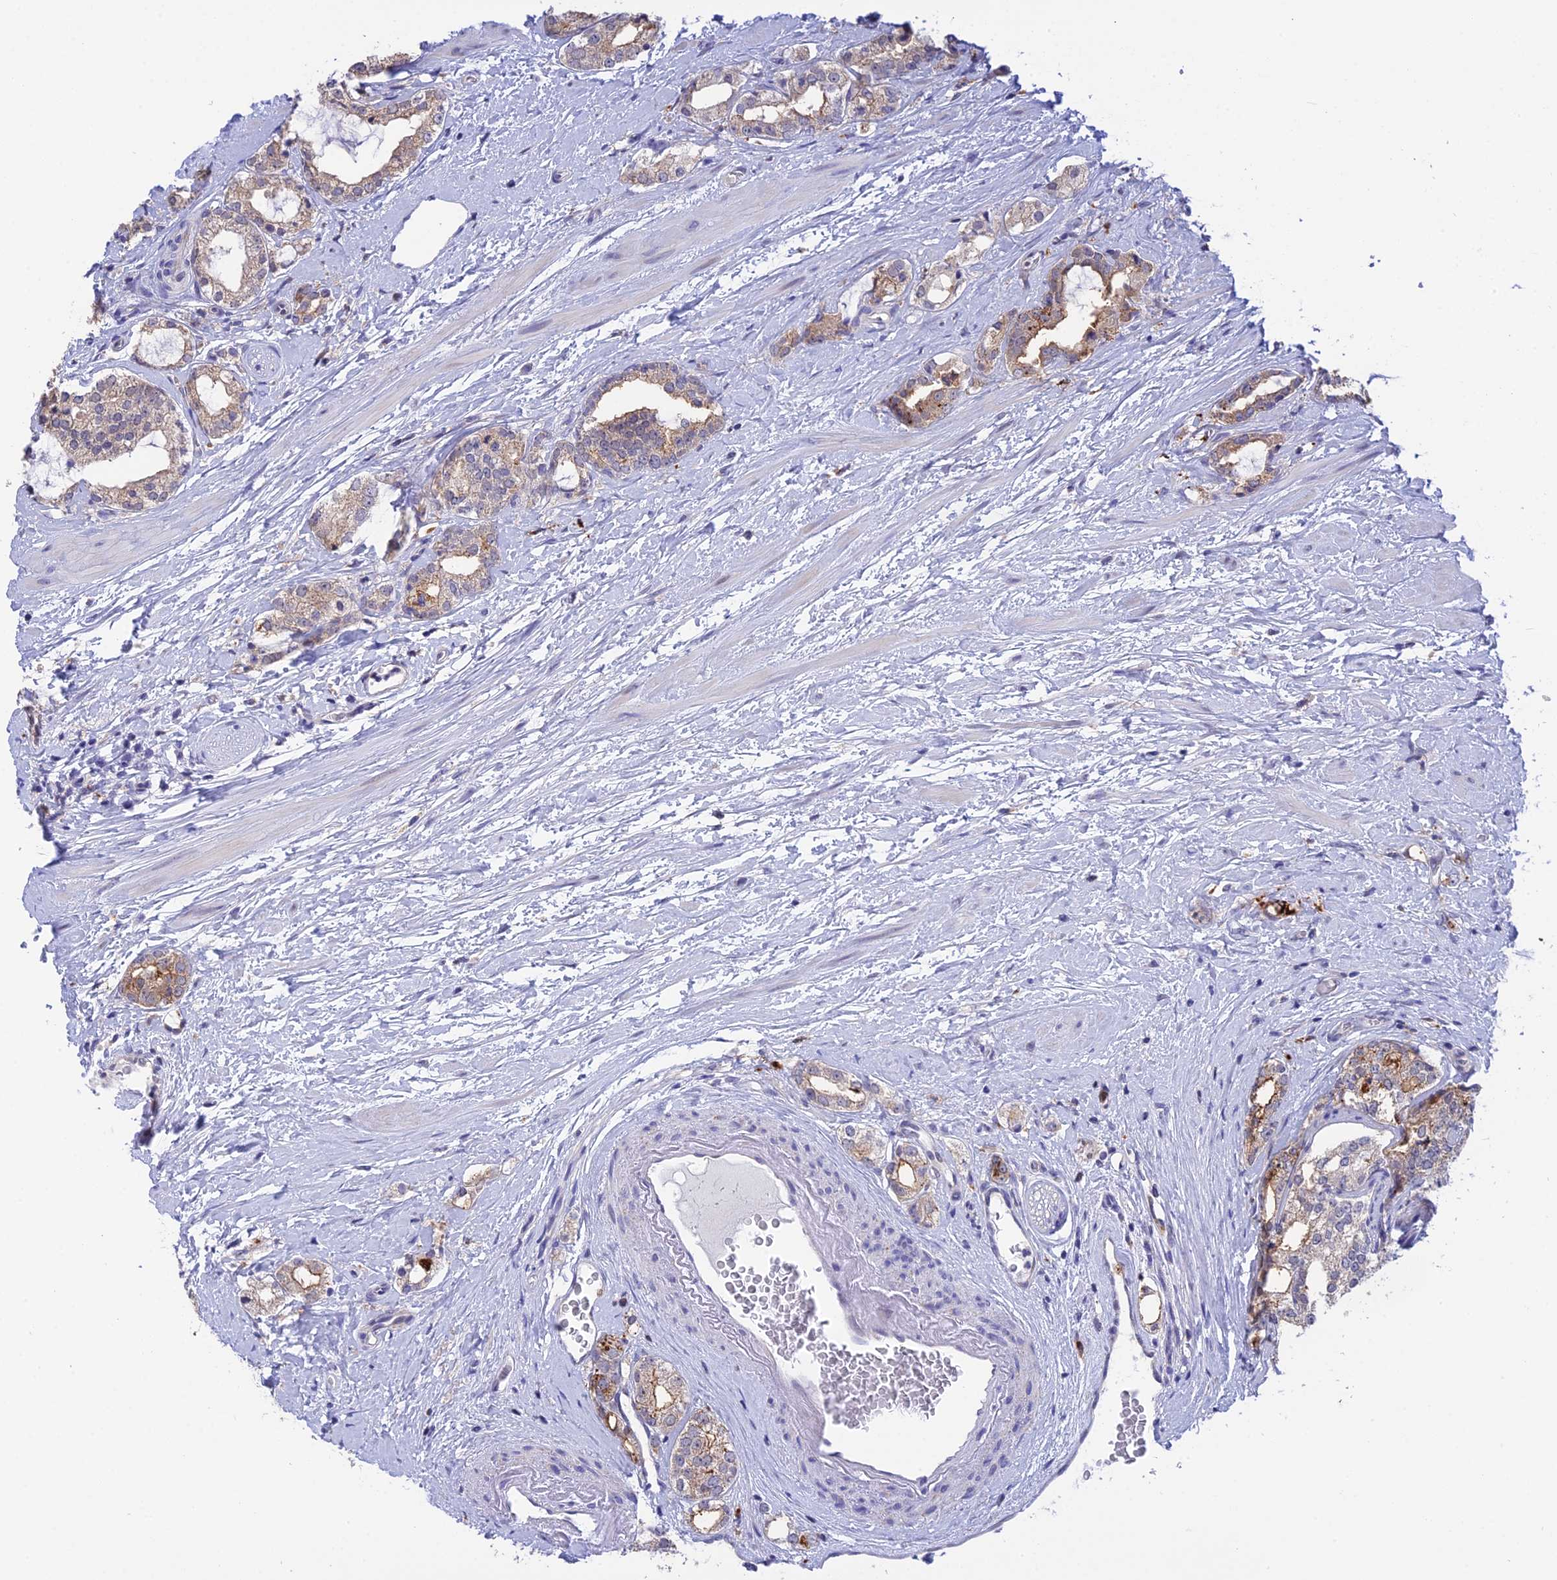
{"staining": {"intensity": "moderate", "quantity": "<25%", "location": "cytoplasmic/membranous"}, "tissue": "prostate cancer", "cell_type": "Tumor cells", "image_type": "cancer", "snomed": [{"axis": "morphology", "description": "Adenocarcinoma, High grade"}, {"axis": "topography", "description": "Prostate"}], "caption": "There is low levels of moderate cytoplasmic/membranous staining in tumor cells of prostate cancer (adenocarcinoma (high-grade)), as demonstrated by immunohistochemical staining (brown color).", "gene": "KCTD14", "patient": {"sex": "male", "age": 64}}